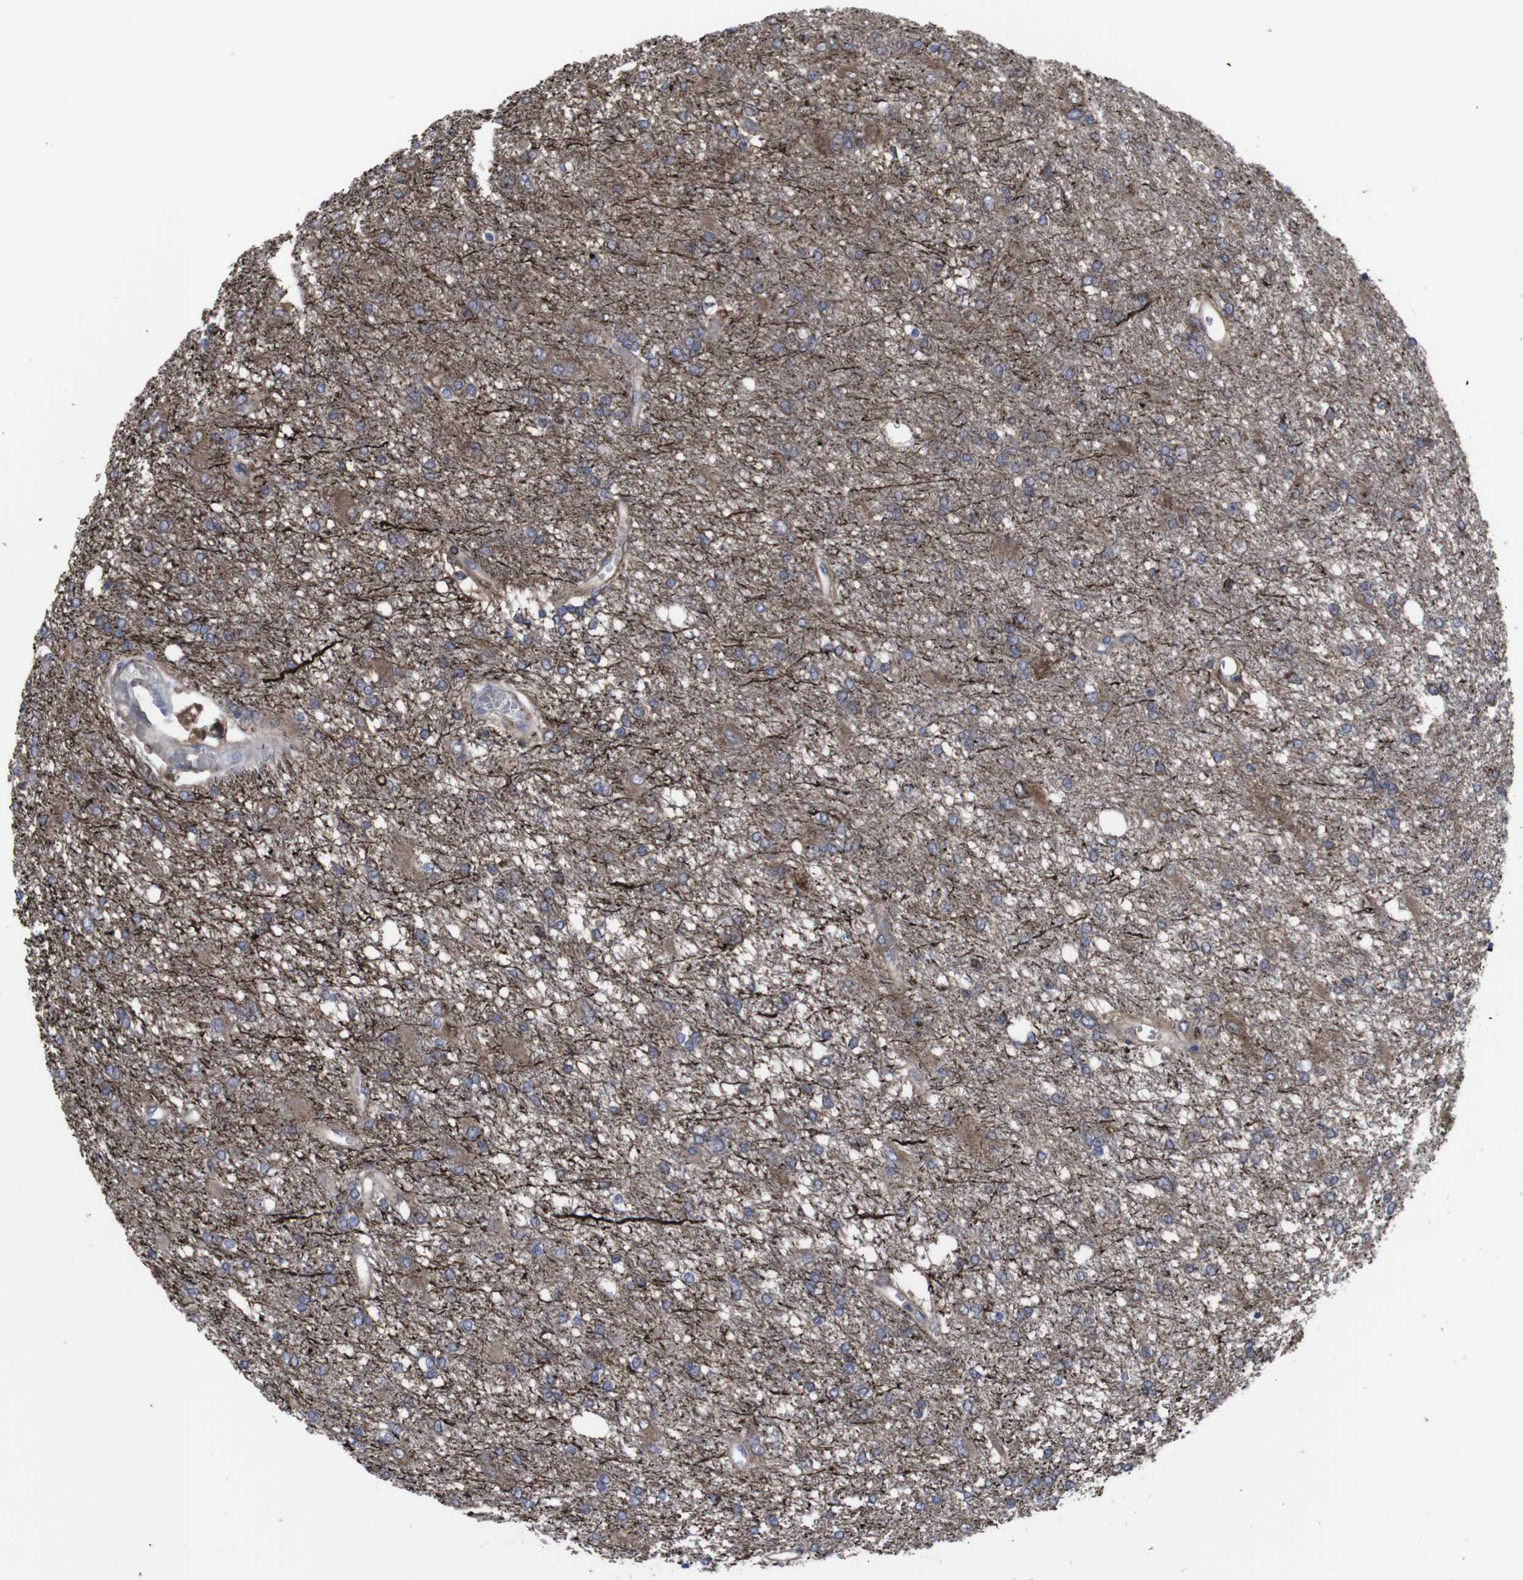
{"staining": {"intensity": "moderate", "quantity": "<25%", "location": "cytoplasmic/membranous"}, "tissue": "glioma", "cell_type": "Tumor cells", "image_type": "cancer", "snomed": [{"axis": "morphology", "description": "Glioma, malignant, High grade"}, {"axis": "topography", "description": "Brain"}], "caption": "Immunohistochemistry image of glioma stained for a protein (brown), which exhibits low levels of moderate cytoplasmic/membranous positivity in about <25% of tumor cells.", "gene": "SNCG", "patient": {"sex": "female", "age": 59}}